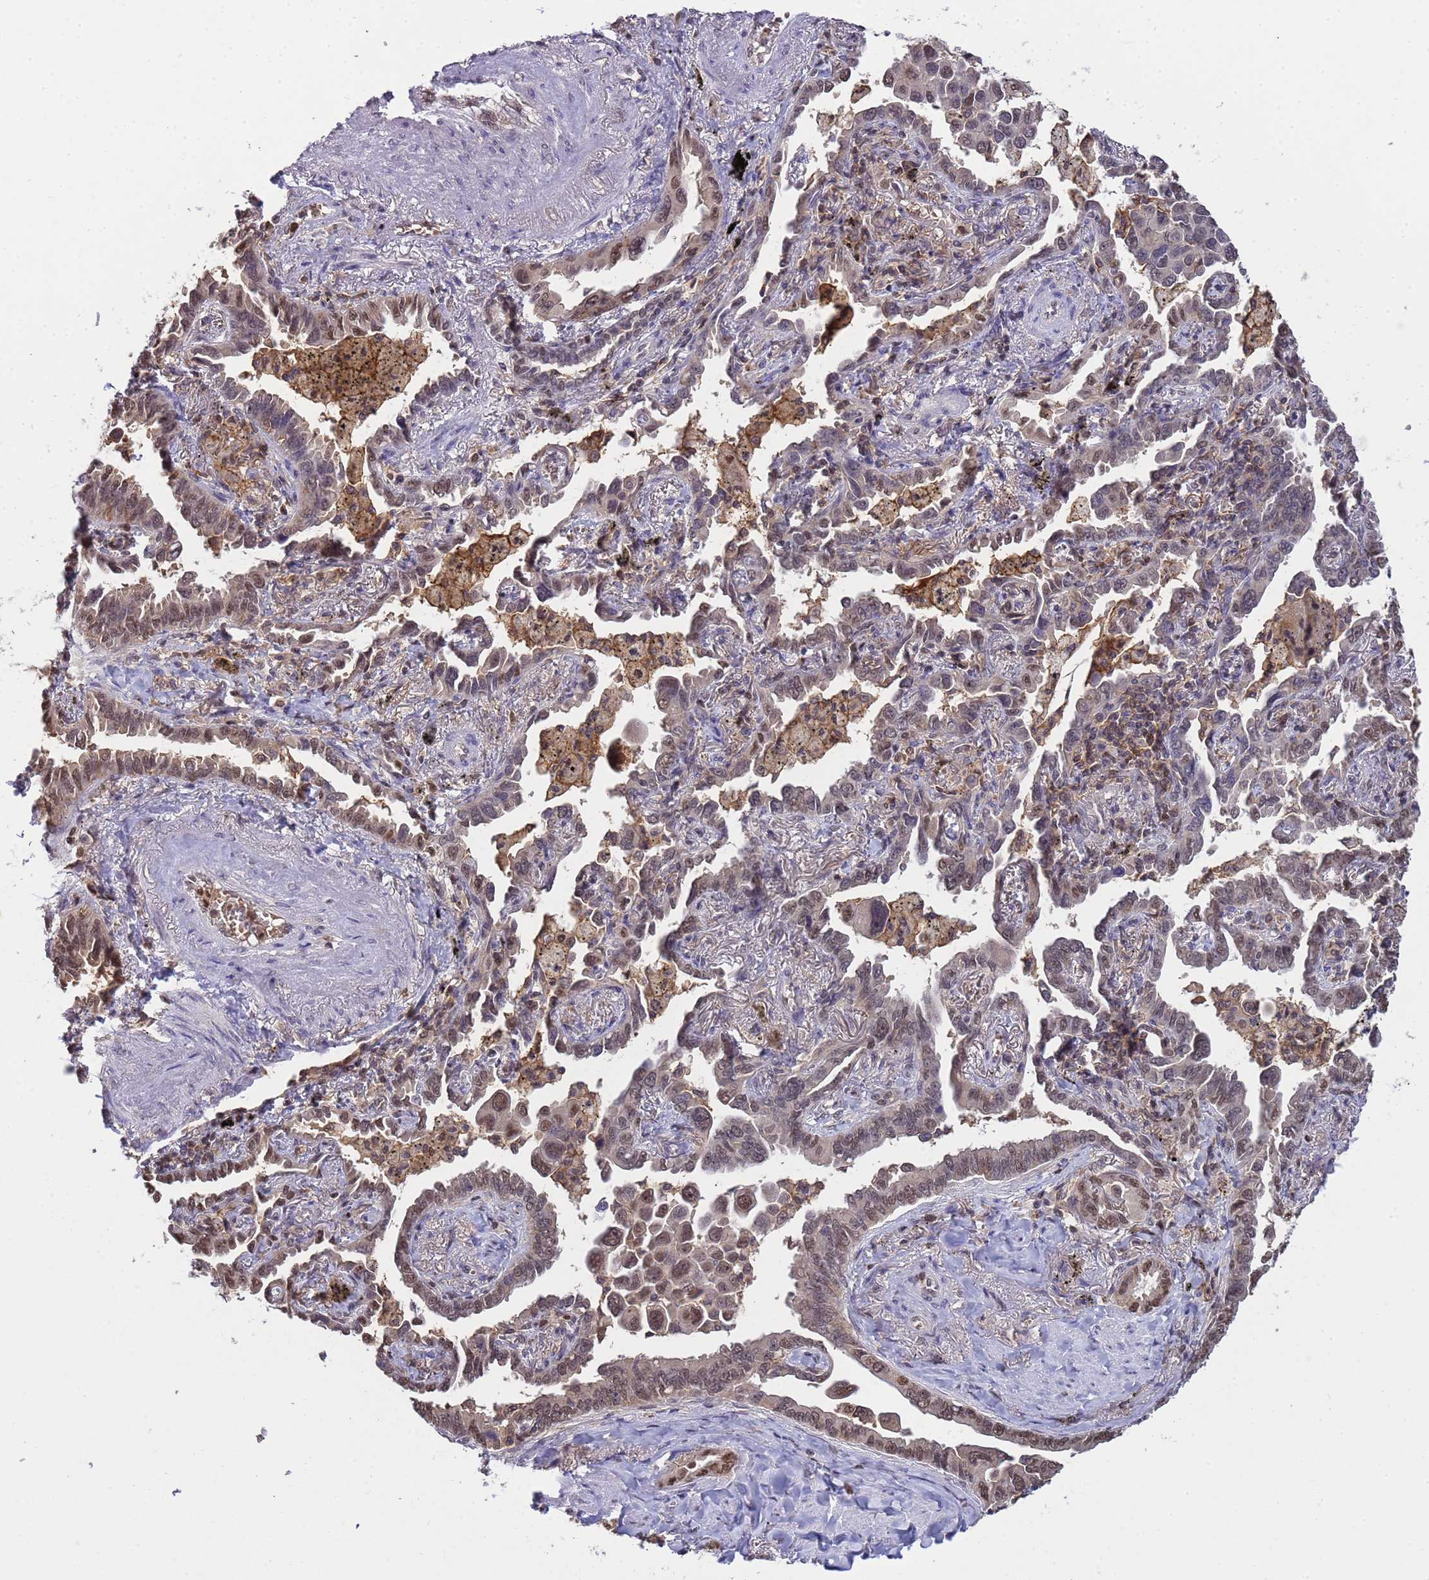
{"staining": {"intensity": "moderate", "quantity": ">75%", "location": "nuclear"}, "tissue": "lung cancer", "cell_type": "Tumor cells", "image_type": "cancer", "snomed": [{"axis": "morphology", "description": "Adenocarcinoma, NOS"}, {"axis": "topography", "description": "Lung"}], "caption": "Lung cancer (adenocarcinoma) stained with DAB immunohistochemistry demonstrates medium levels of moderate nuclear positivity in about >75% of tumor cells.", "gene": "CD53", "patient": {"sex": "male", "age": 67}}